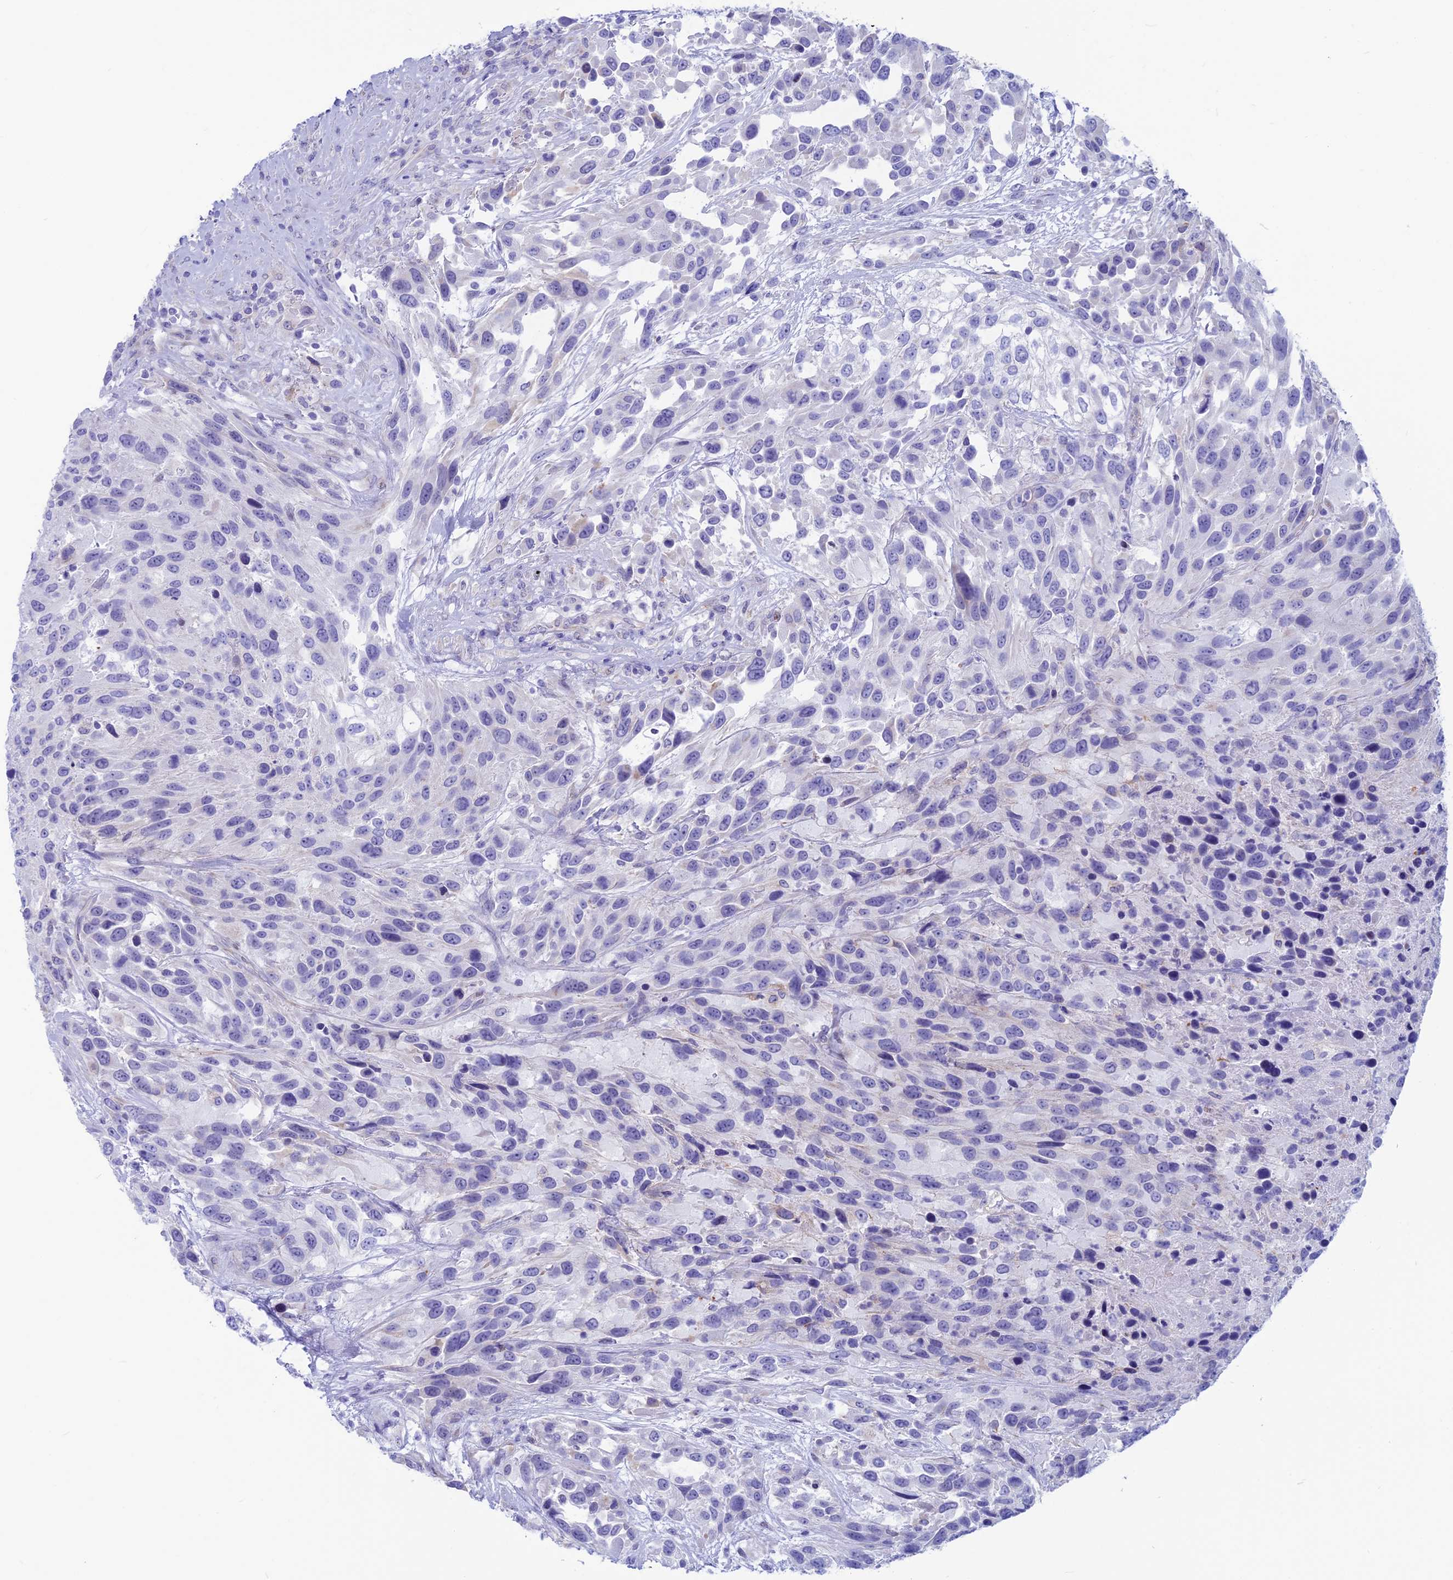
{"staining": {"intensity": "negative", "quantity": "none", "location": "none"}, "tissue": "urothelial cancer", "cell_type": "Tumor cells", "image_type": "cancer", "snomed": [{"axis": "morphology", "description": "Urothelial carcinoma, High grade"}, {"axis": "topography", "description": "Urinary bladder"}], "caption": "DAB (3,3'-diaminobenzidine) immunohistochemical staining of human urothelial cancer shows no significant positivity in tumor cells. (DAB immunohistochemistry with hematoxylin counter stain).", "gene": "GNGT2", "patient": {"sex": "female", "age": 70}}